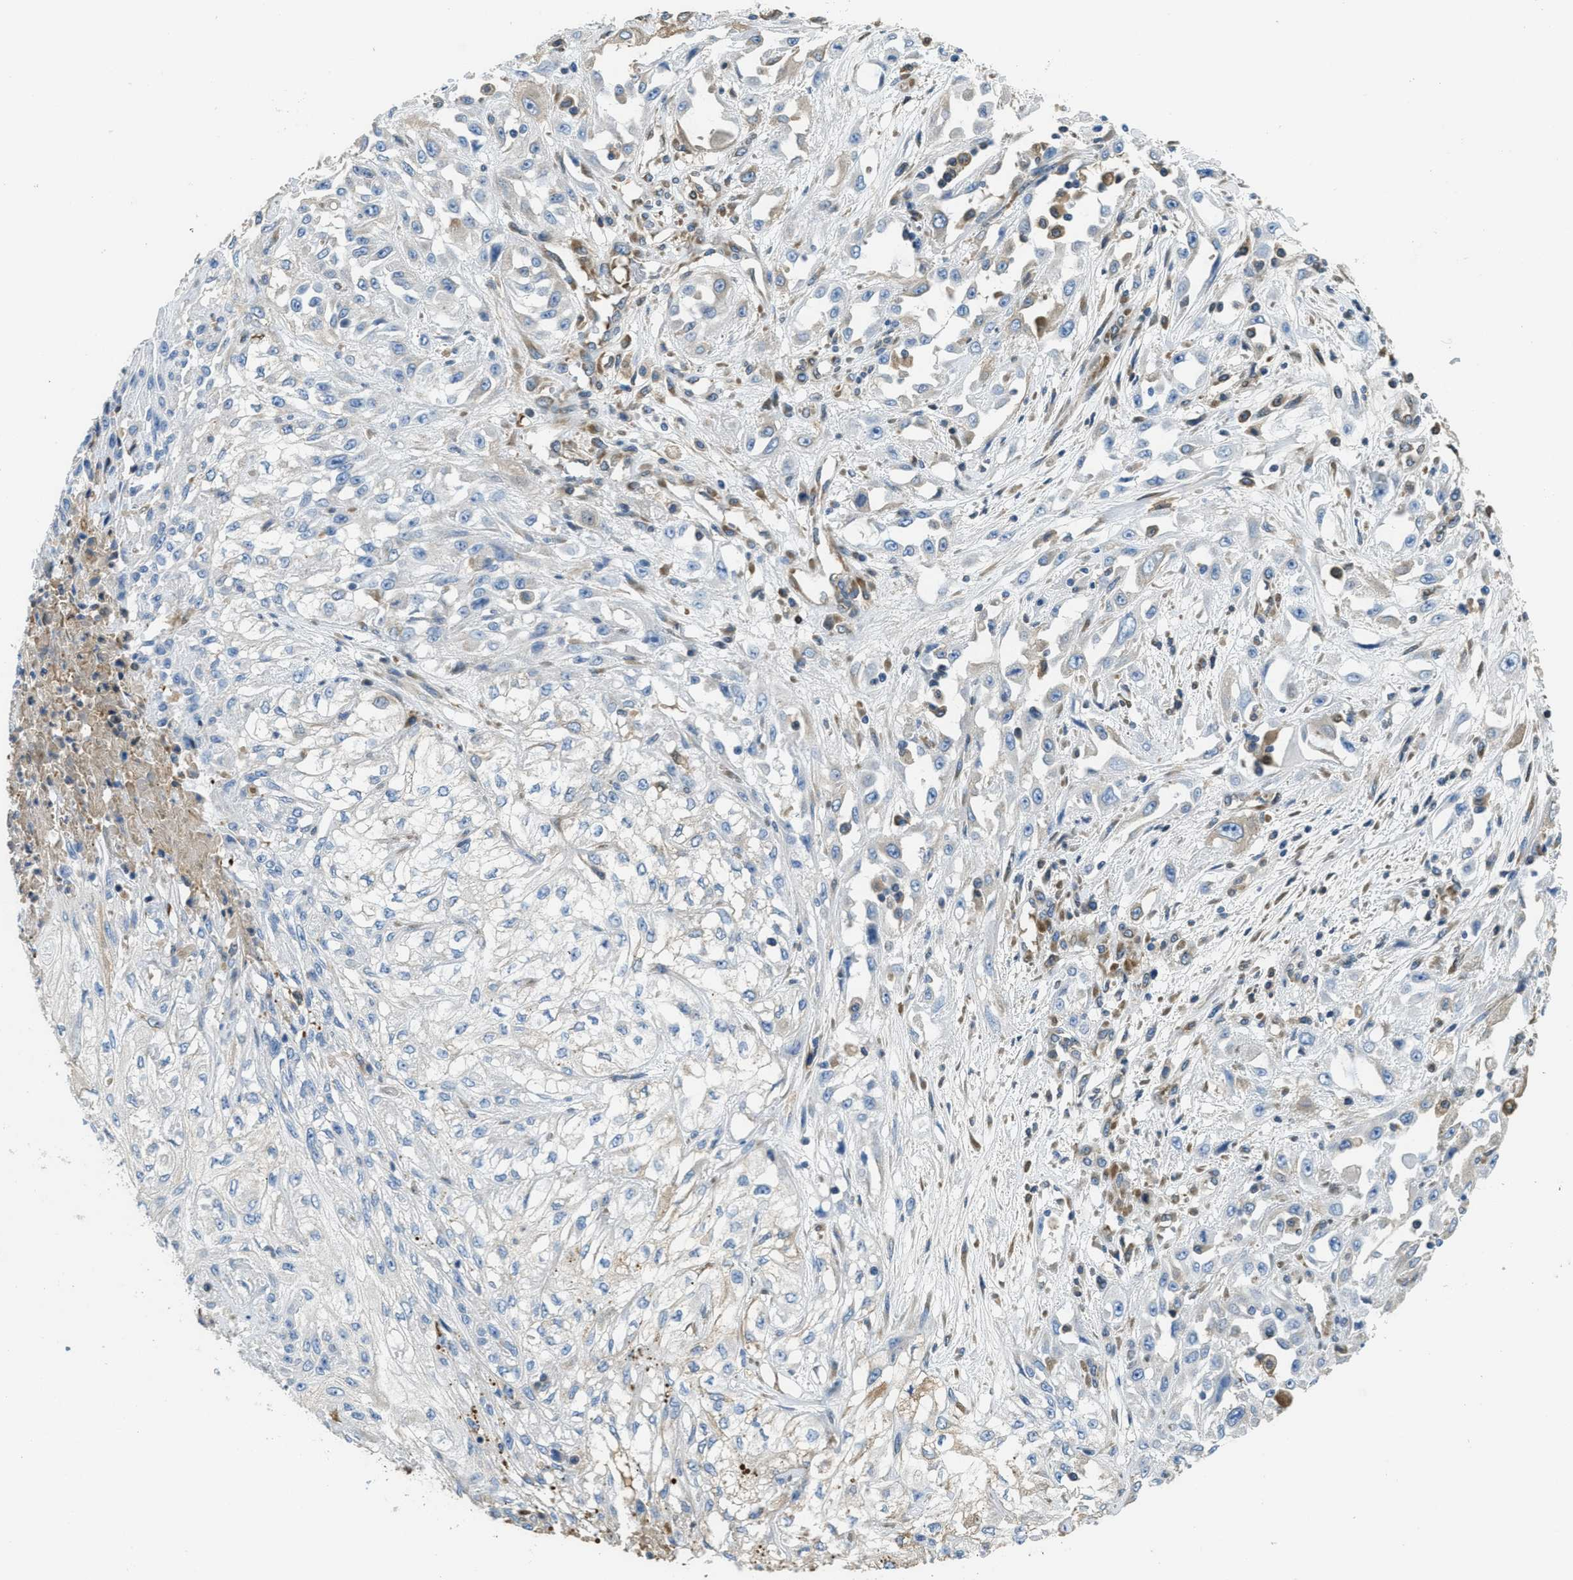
{"staining": {"intensity": "negative", "quantity": "none", "location": "none"}, "tissue": "skin cancer", "cell_type": "Tumor cells", "image_type": "cancer", "snomed": [{"axis": "morphology", "description": "Squamous cell carcinoma, NOS"}, {"axis": "morphology", "description": "Squamous cell carcinoma, metastatic, NOS"}, {"axis": "topography", "description": "Skin"}, {"axis": "topography", "description": "Lymph node"}], "caption": "A high-resolution photomicrograph shows immunohistochemistry staining of skin squamous cell carcinoma, which exhibits no significant expression in tumor cells.", "gene": "MPDU1", "patient": {"sex": "male", "age": 75}}